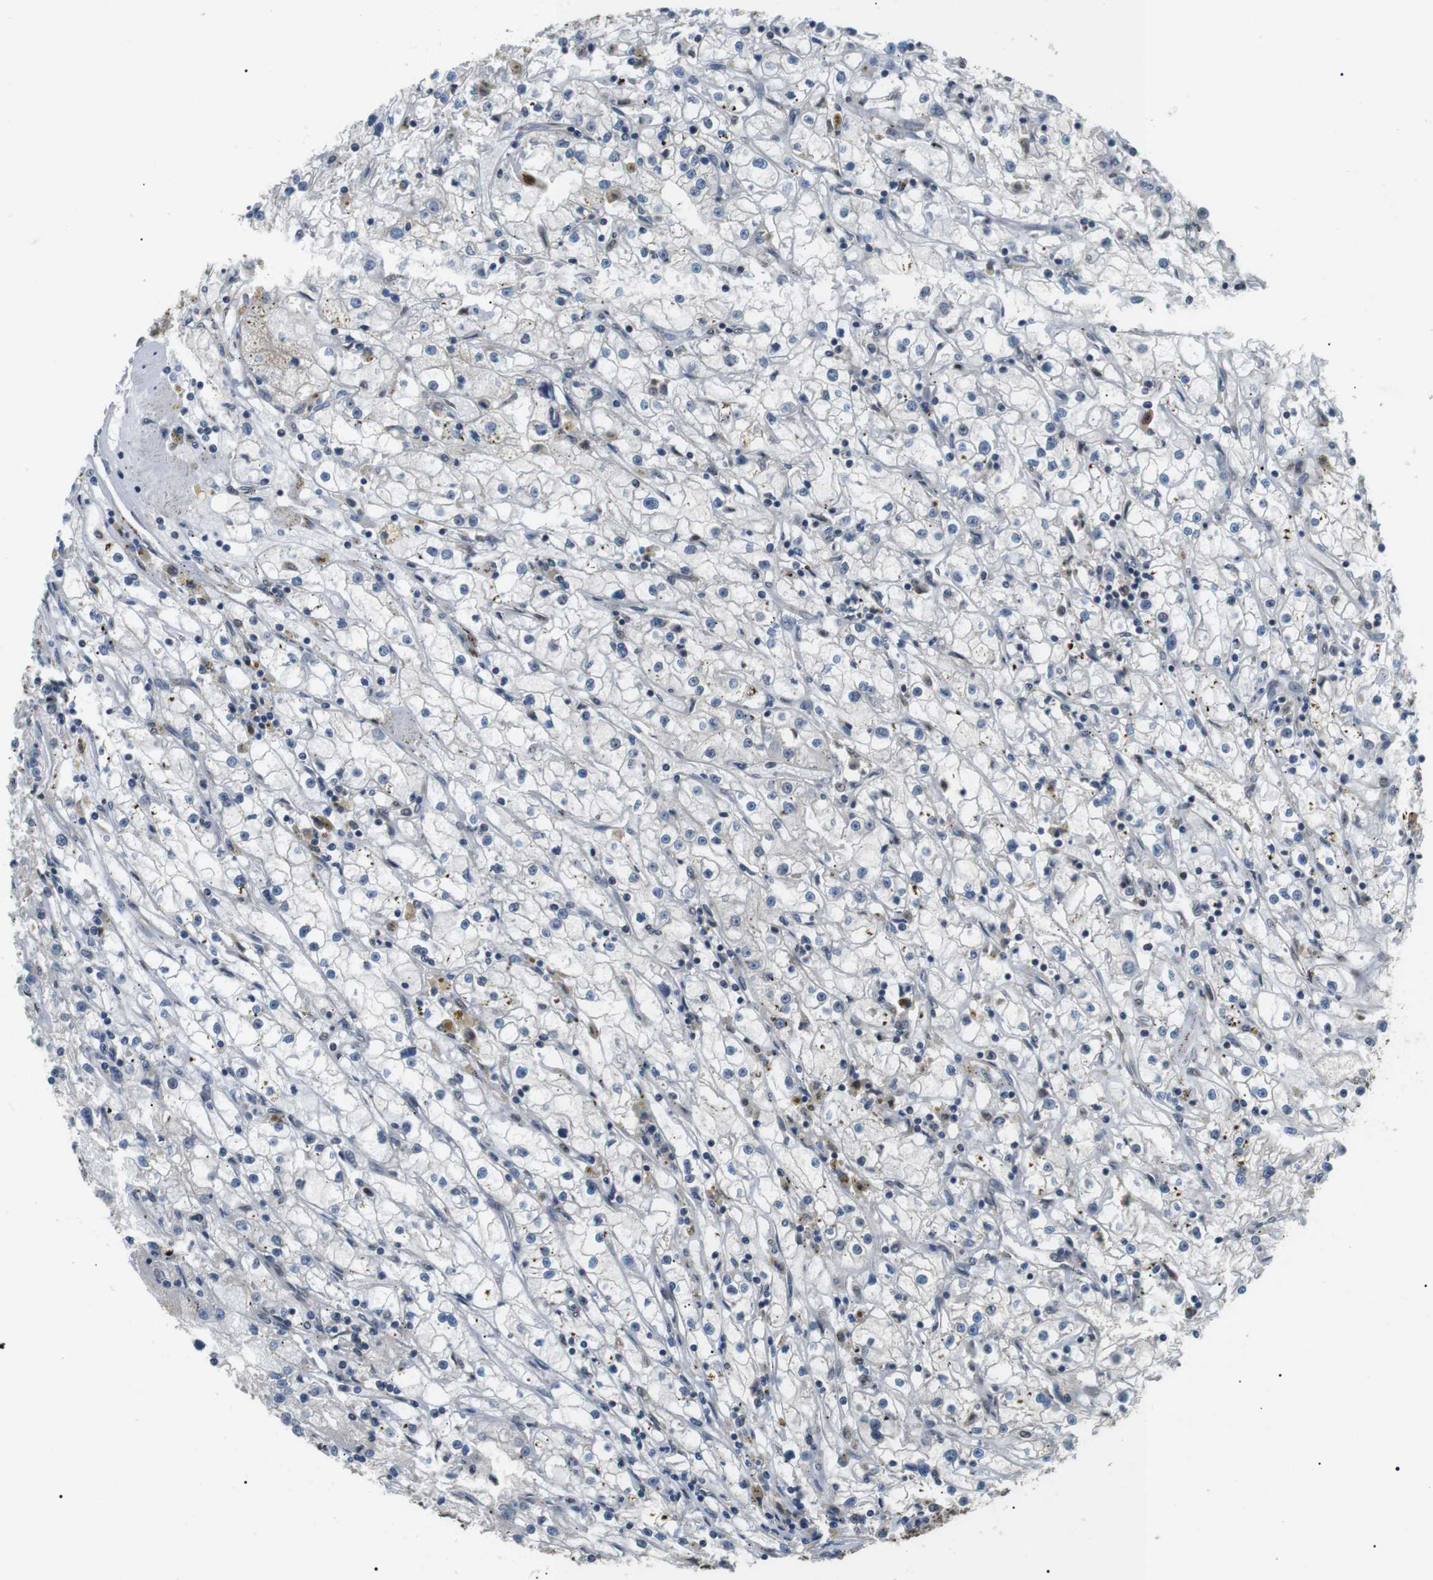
{"staining": {"intensity": "negative", "quantity": "none", "location": "none"}, "tissue": "renal cancer", "cell_type": "Tumor cells", "image_type": "cancer", "snomed": [{"axis": "morphology", "description": "Adenocarcinoma, NOS"}, {"axis": "topography", "description": "Kidney"}], "caption": "Immunohistochemical staining of renal cancer (adenocarcinoma) shows no significant expression in tumor cells. (Stains: DAB immunohistochemistry with hematoxylin counter stain, Microscopy: brightfield microscopy at high magnification).", "gene": "ORAI3", "patient": {"sex": "male", "age": 56}}